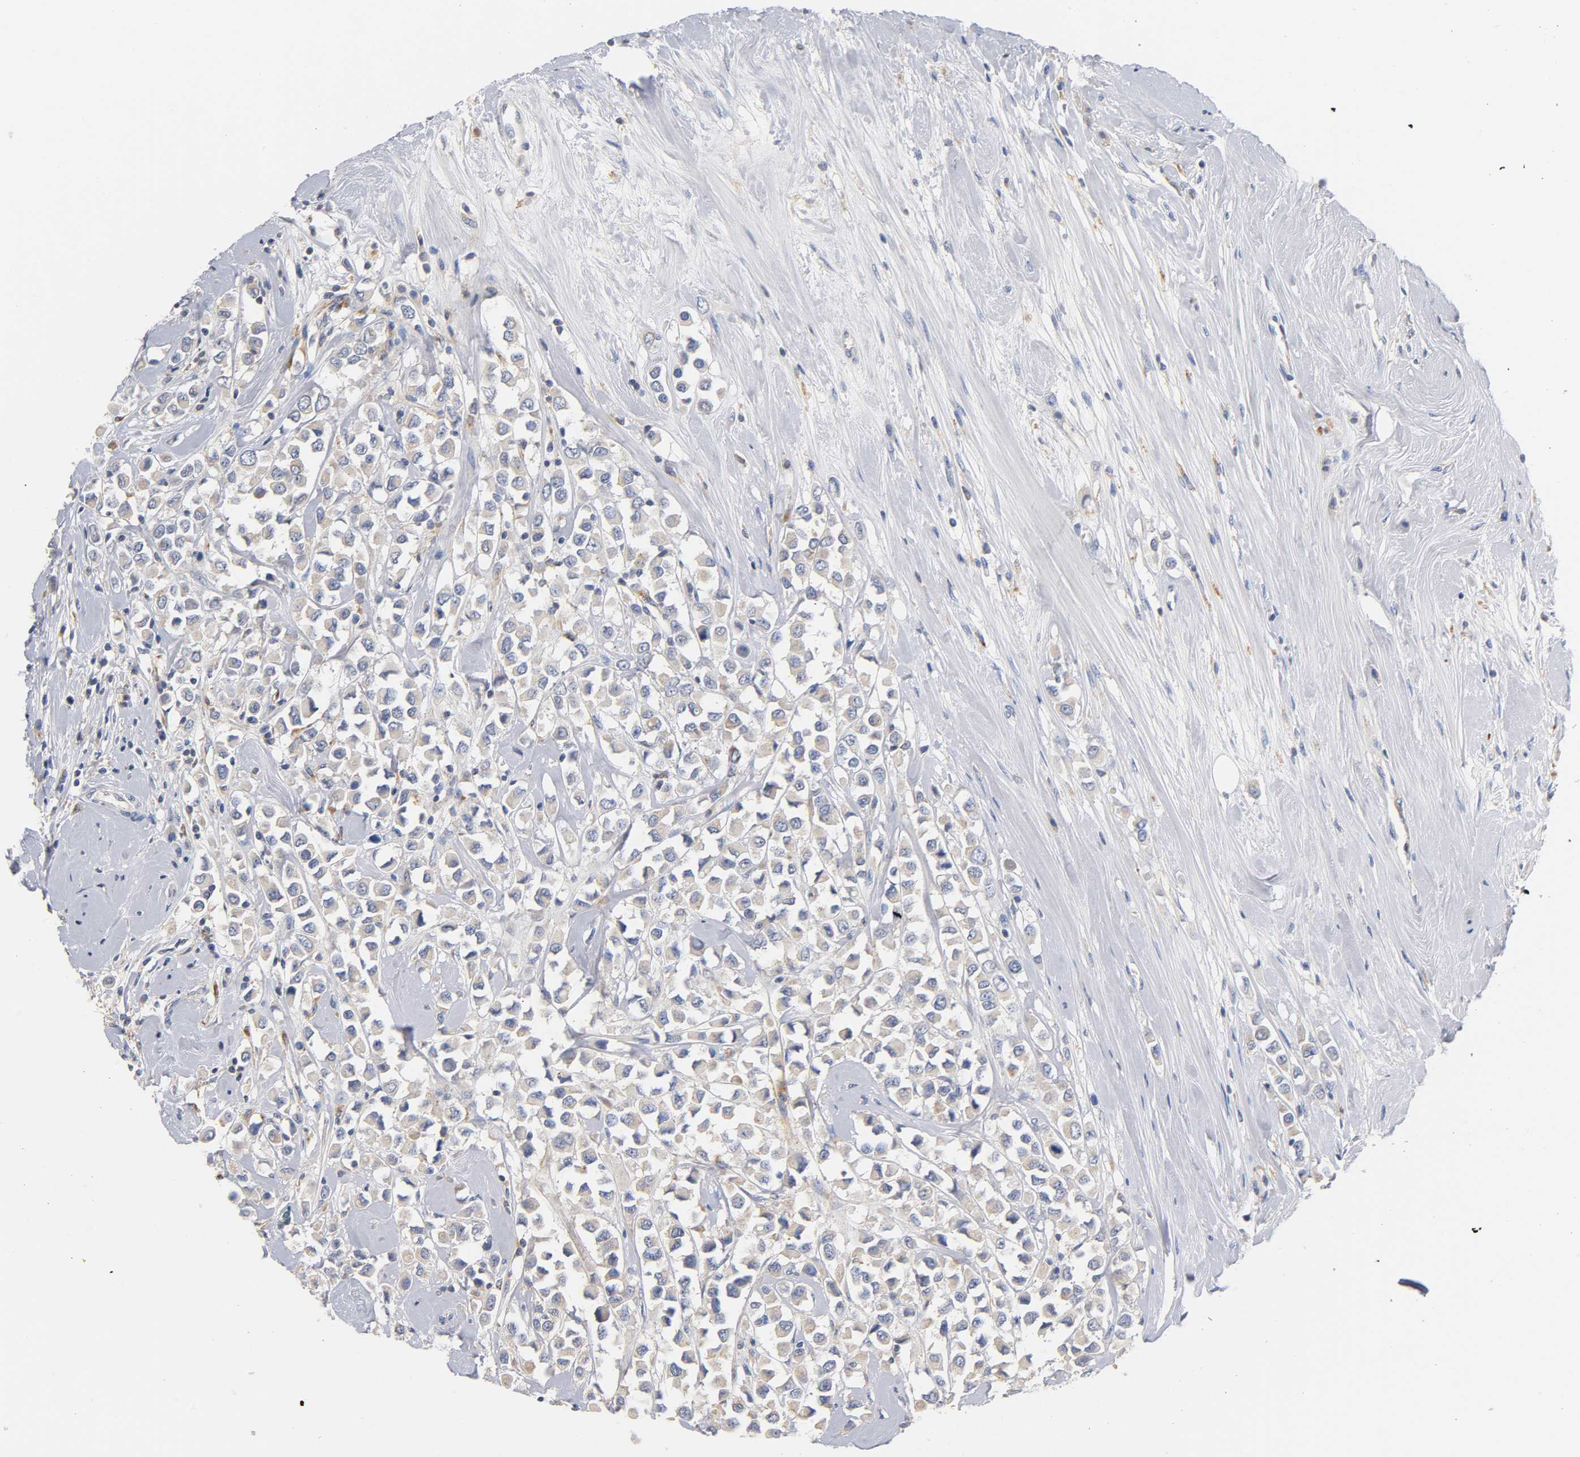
{"staining": {"intensity": "negative", "quantity": "none", "location": "none"}, "tissue": "breast cancer", "cell_type": "Tumor cells", "image_type": "cancer", "snomed": [{"axis": "morphology", "description": "Duct carcinoma"}, {"axis": "topography", "description": "Breast"}], "caption": "An image of human intraductal carcinoma (breast) is negative for staining in tumor cells.", "gene": "SEMA5A", "patient": {"sex": "female", "age": 61}}